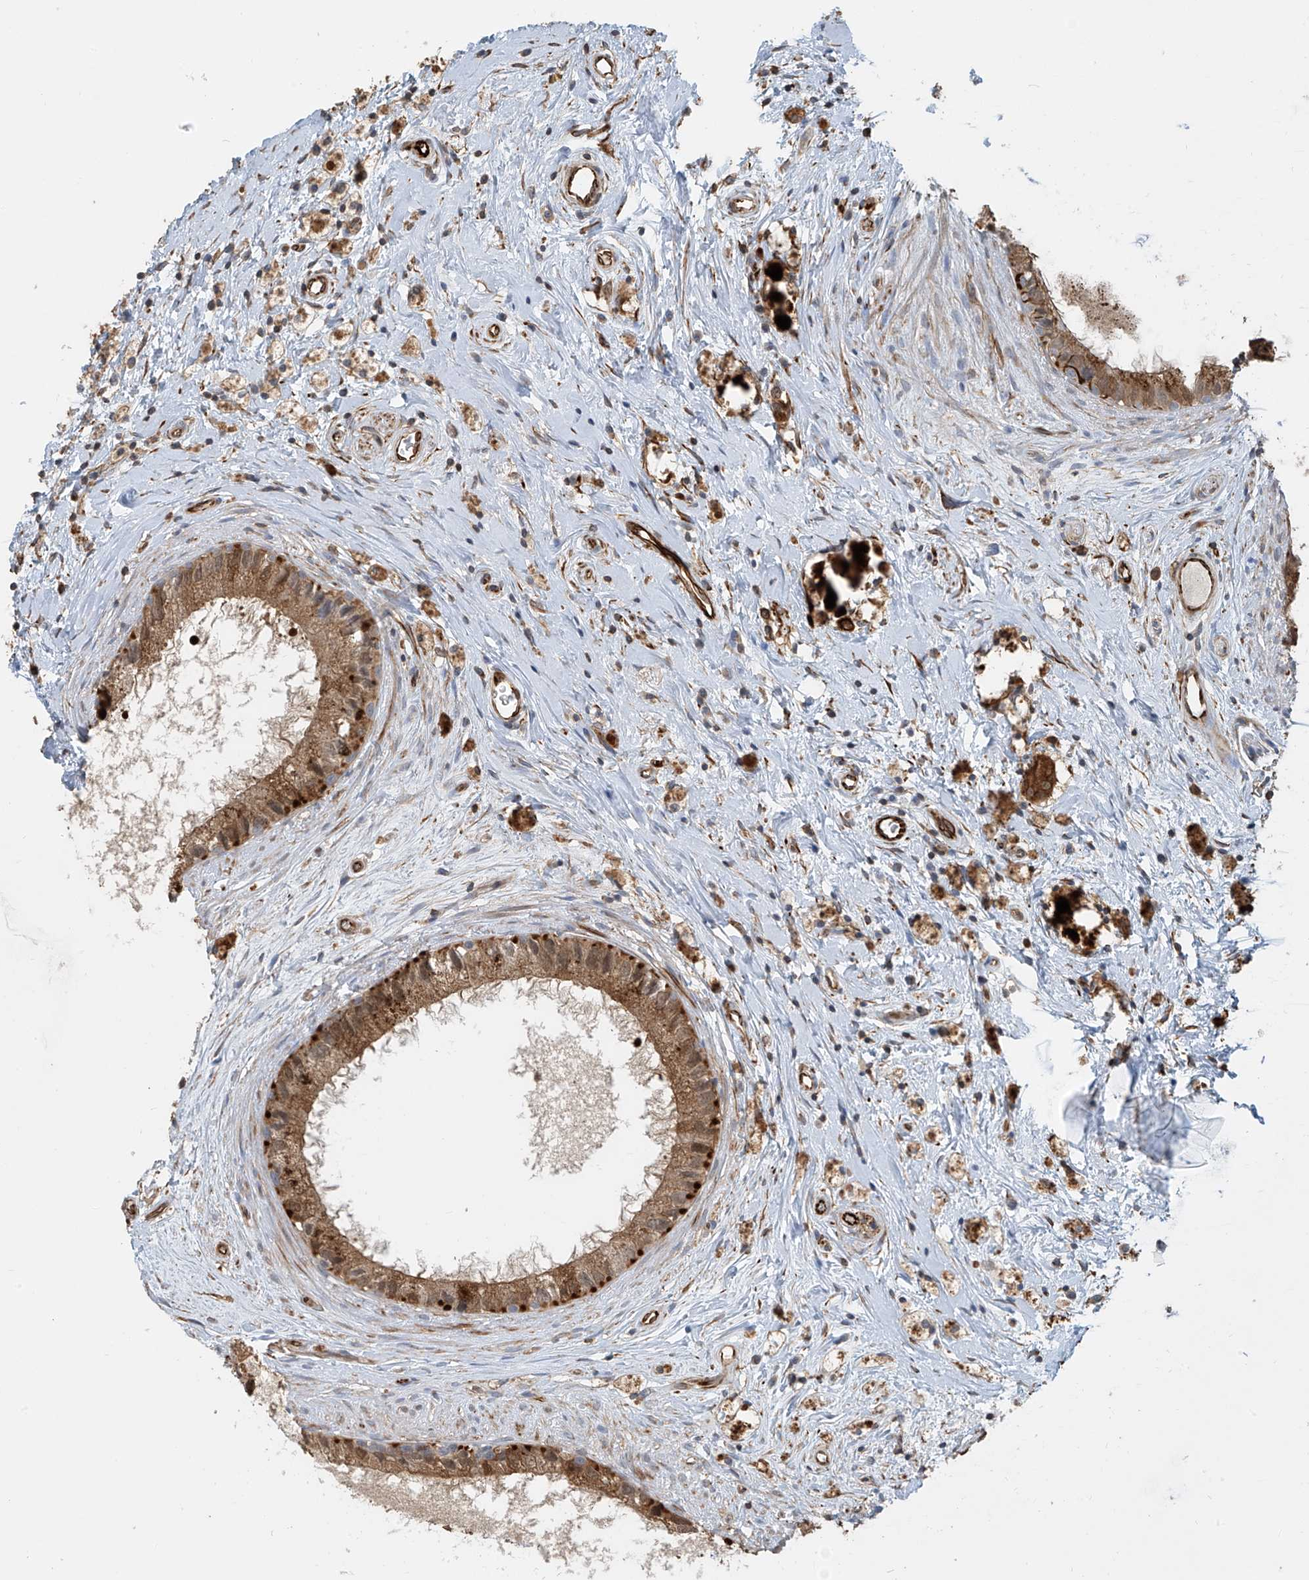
{"staining": {"intensity": "moderate", "quantity": ">75%", "location": "cytoplasmic/membranous"}, "tissue": "epididymis", "cell_type": "Glandular cells", "image_type": "normal", "snomed": [{"axis": "morphology", "description": "Normal tissue, NOS"}, {"axis": "topography", "description": "Epididymis"}], "caption": "Immunohistochemistry staining of normal epididymis, which reveals medium levels of moderate cytoplasmic/membranous positivity in approximately >75% of glandular cells indicating moderate cytoplasmic/membranous protein staining. The staining was performed using DAB (3,3'-diaminobenzidine) (brown) for protein detection and nuclei were counterstained in hematoxylin (blue).", "gene": "SH3BGRL3", "patient": {"sex": "male", "age": 80}}